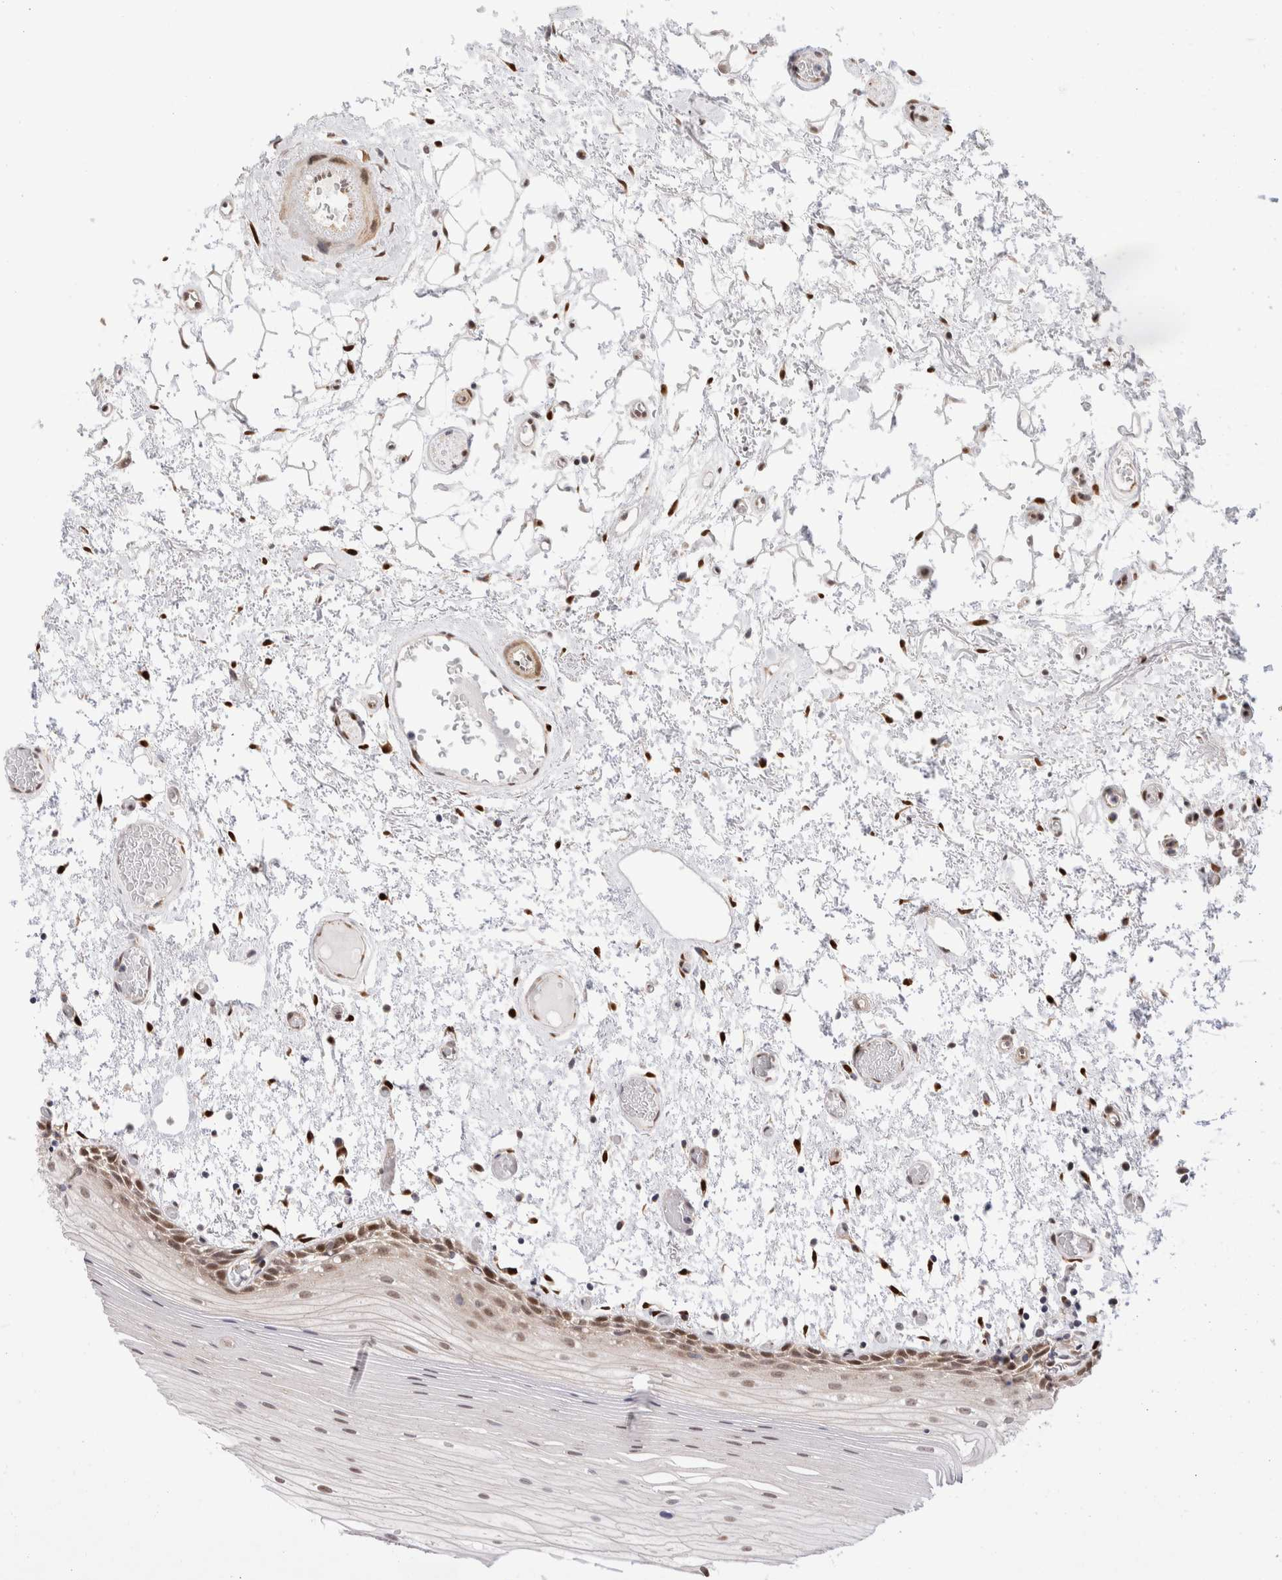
{"staining": {"intensity": "moderate", "quantity": "25%-75%", "location": "nuclear"}, "tissue": "oral mucosa", "cell_type": "Squamous epithelial cells", "image_type": "normal", "snomed": [{"axis": "morphology", "description": "Normal tissue, NOS"}, {"axis": "topography", "description": "Oral tissue"}], "caption": "Immunohistochemistry of normal oral mucosa demonstrates medium levels of moderate nuclear positivity in about 25%-75% of squamous epithelial cells. The staining was performed using DAB (3,3'-diaminobenzidine) to visualize the protein expression in brown, while the nuclei were stained in blue with hematoxylin (Magnification: 20x).", "gene": "NSMAF", "patient": {"sex": "male", "age": 52}}